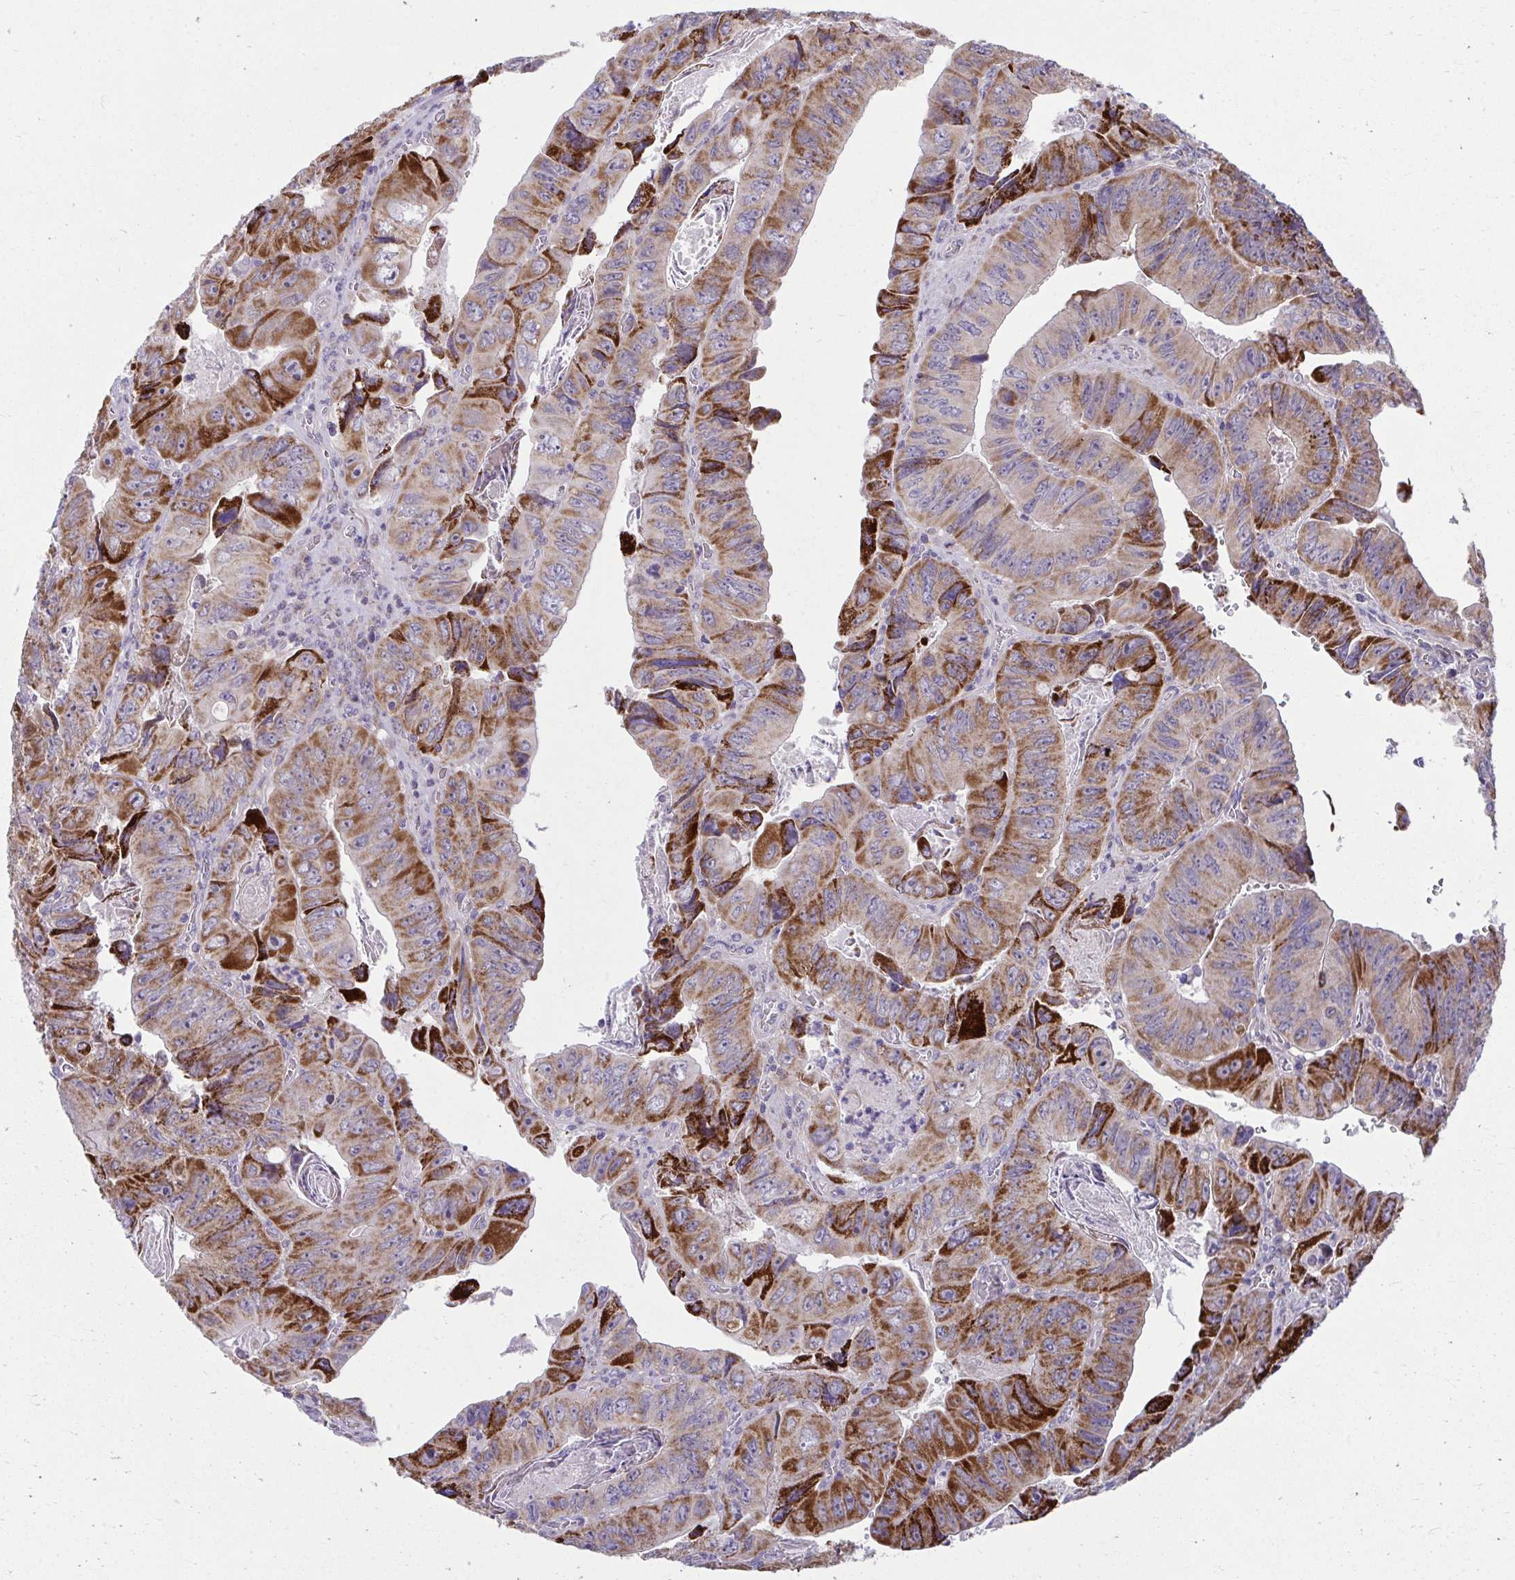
{"staining": {"intensity": "moderate", "quantity": ">75%", "location": "cytoplasmic/membranous"}, "tissue": "colorectal cancer", "cell_type": "Tumor cells", "image_type": "cancer", "snomed": [{"axis": "morphology", "description": "Adenocarcinoma, NOS"}, {"axis": "topography", "description": "Colon"}], "caption": "The photomicrograph reveals a brown stain indicating the presence of a protein in the cytoplasmic/membranous of tumor cells in colorectal adenocarcinoma. (IHC, brightfield microscopy, high magnification).", "gene": "C16orf54", "patient": {"sex": "female", "age": 84}}